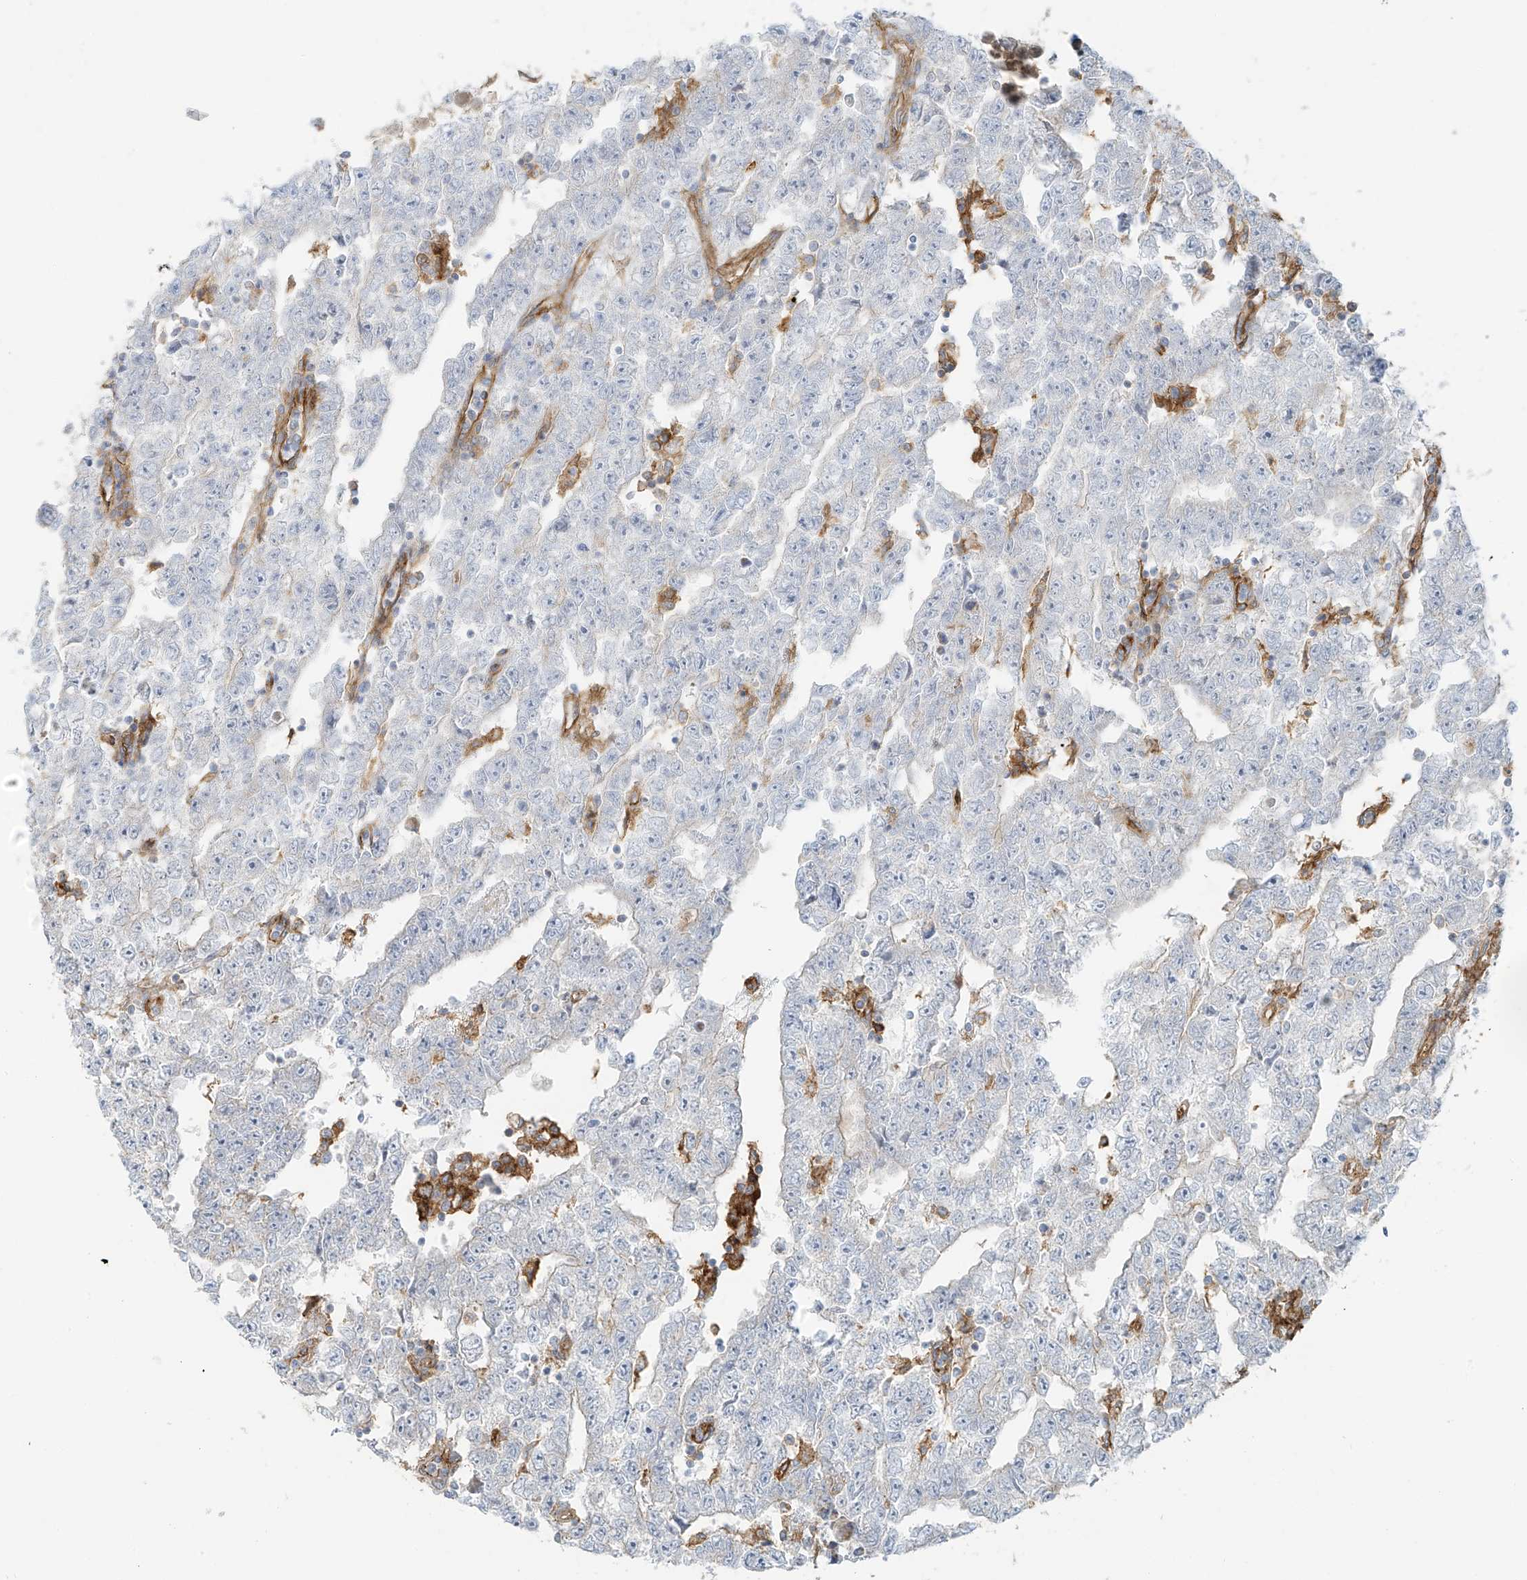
{"staining": {"intensity": "negative", "quantity": "none", "location": "none"}, "tissue": "testis cancer", "cell_type": "Tumor cells", "image_type": "cancer", "snomed": [{"axis": "morphology", "description": "Carcinoma, Embryonal, NOS"}, {"axis": "topography", "description": "Testis"}], "caption": "Tumor cells are negative for protein expression in human testis embryonal carcinoma.", "gene": "VAMP5", "patient": {"sex": "male", "age": 25}}